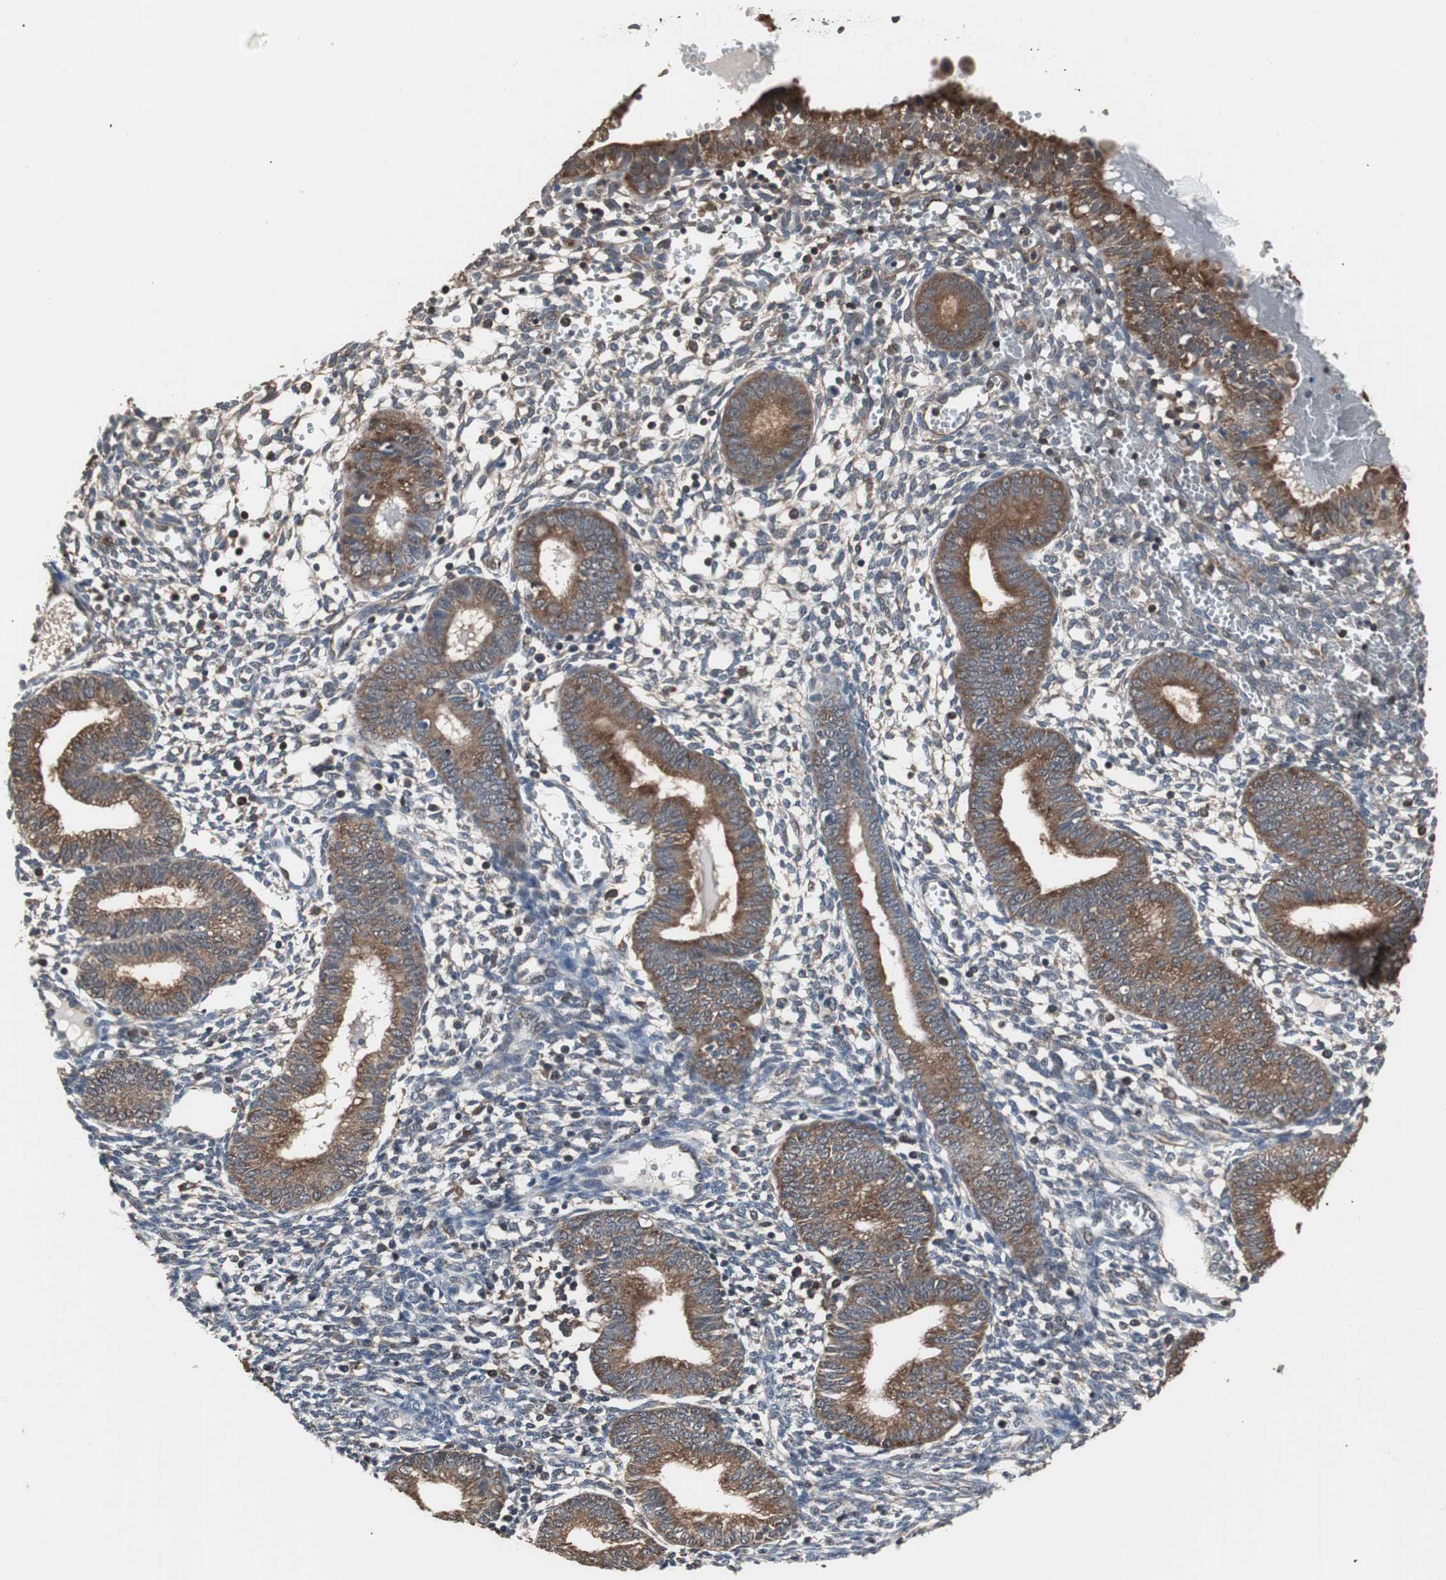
{"staining": {"intensity": "weak", "quantity": "25%-75%", "location": "cytoplasmic/membranous"}, "tissue": "endometrium", "cell_type": "Cells in endometrial stroma", "image_type": "normal", "snomed": [{"axis": "morphology", "description": "Normal tissue, NOS"}, {"axis": "topography", "description": "Endometrium"}], "caption": "A brown stain labels weak cytoplasmic/membranous expression of a protein in cells in endometrial stroma of unremarkable human endometrium.", "gene": "ZSCAN22", "patient": {"sex": "female", "age": 61}}